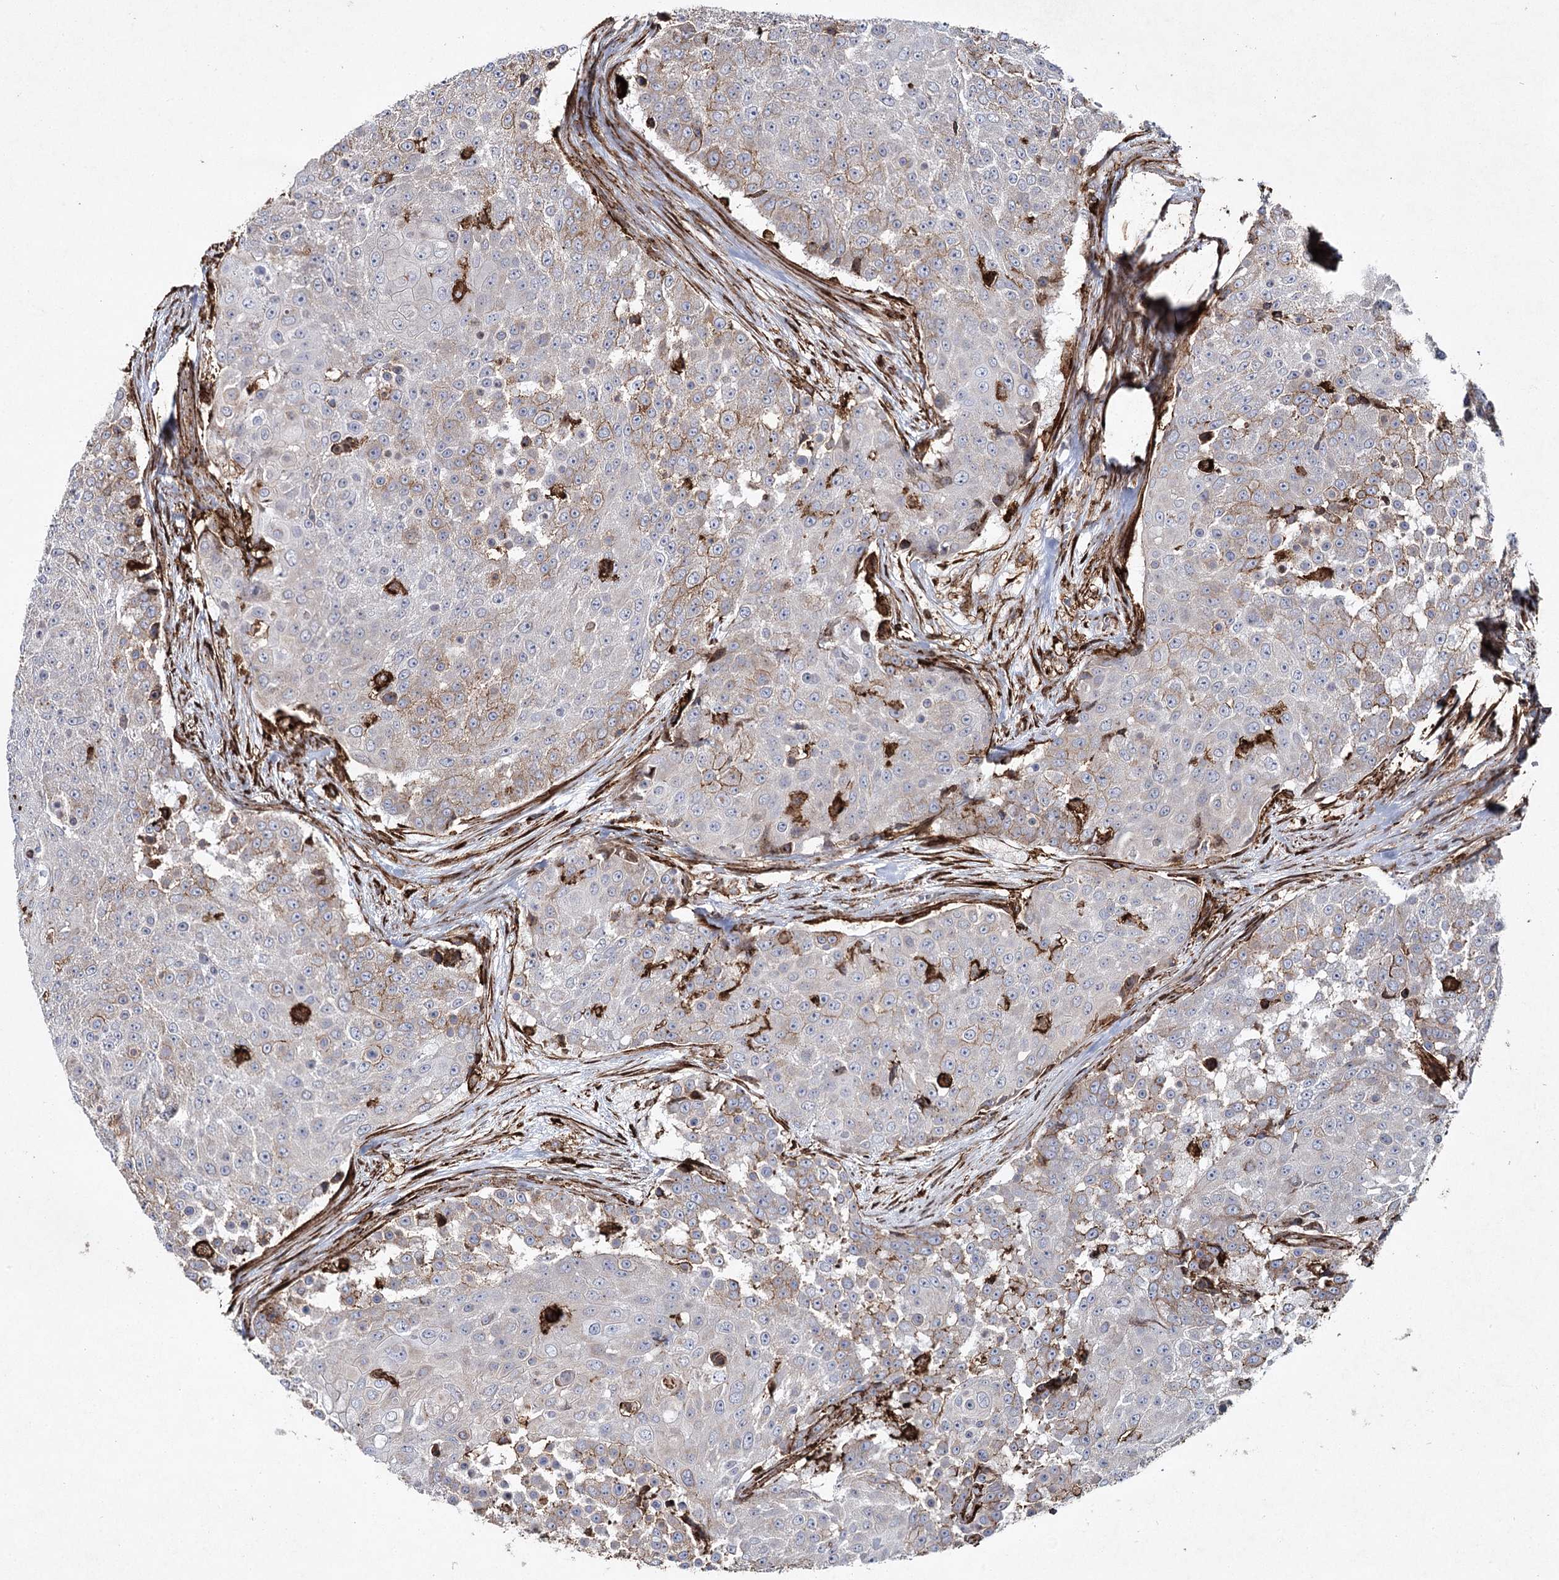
{"staining": {"intensity": "weak", "quantity": "<25%", "location": "cytoplasmic/membranous"}, "tissue": "urothelial cancer", "cell_type": "Tumor cells", "image_type": "cancer", "snomed": [{"axis": "morphology", "description": "Urothelial carcinoma, High grade"}, {"axis": "topography", "description": "Urinary bladder"}], "caption": "Urothelial cancer stained for a protein using immunohistochemistry exhibits no positivity tumor cells.", "gene": "DCUN1D4", "patient": {"sex": "female", "age": 63}}